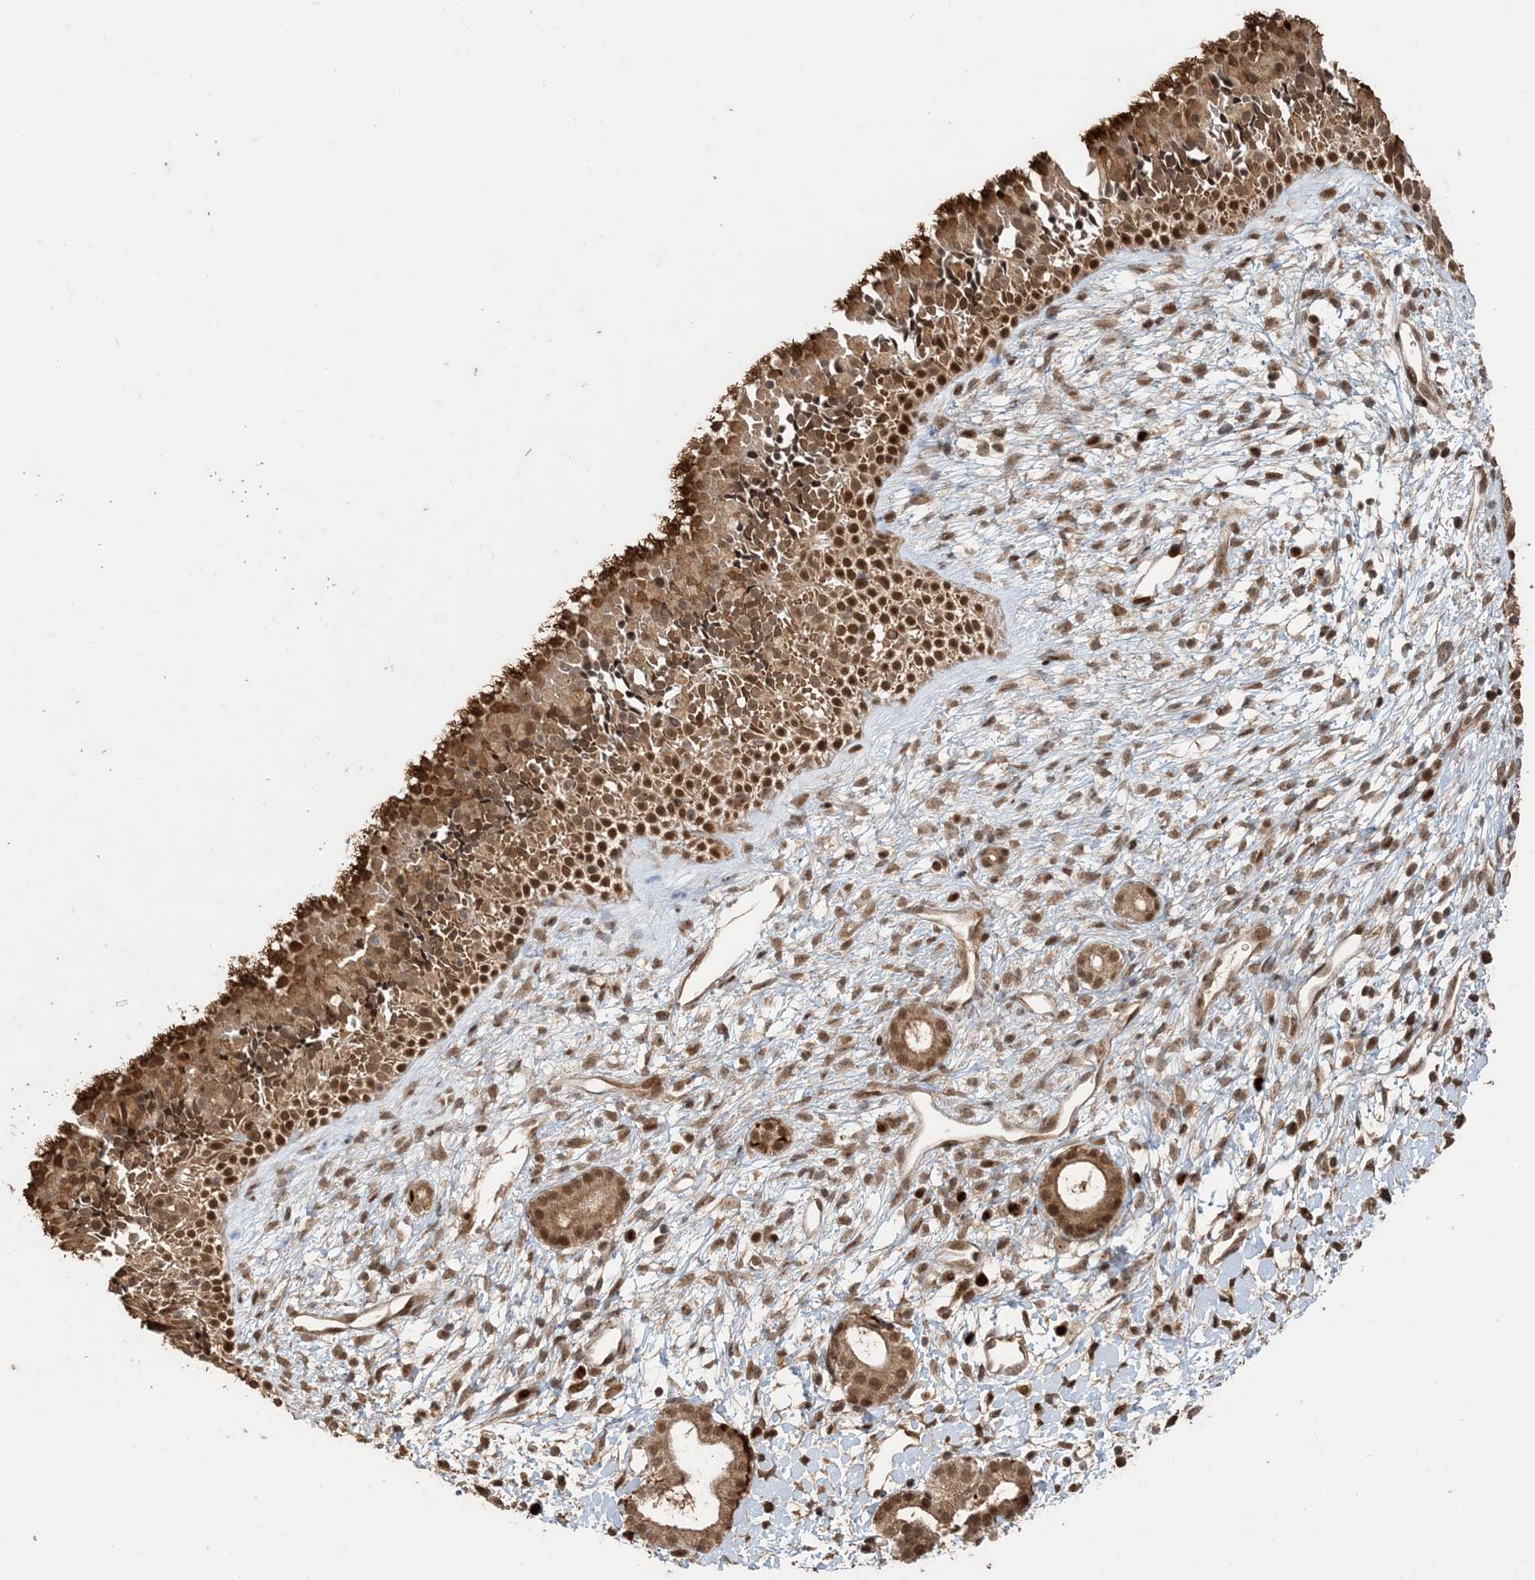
{"staining": {"intensity": "strong", "quantity": ">75%", "location": "cytoplasmic/membranous,nuclear"}, "tissue": "nasopharynx", "cell_type": "Respiratory epithelial cells", "image_type": "normal", "snomed": [{"axis": "morphology", "description": "Normal tissue, NOS"}, {"axis": "topography", "description": "Nasopharynx"}], "caption": "The image demonstrates immunohistochemical staining of unremarkable nasopharynx. There is strong cytoplasmic/membranous,nuclear positivity is seen in approximately >75% of respiratory epithelial cells.", "gene": "ATP13A2", "patient": {"sex": "male", "age": 22}}